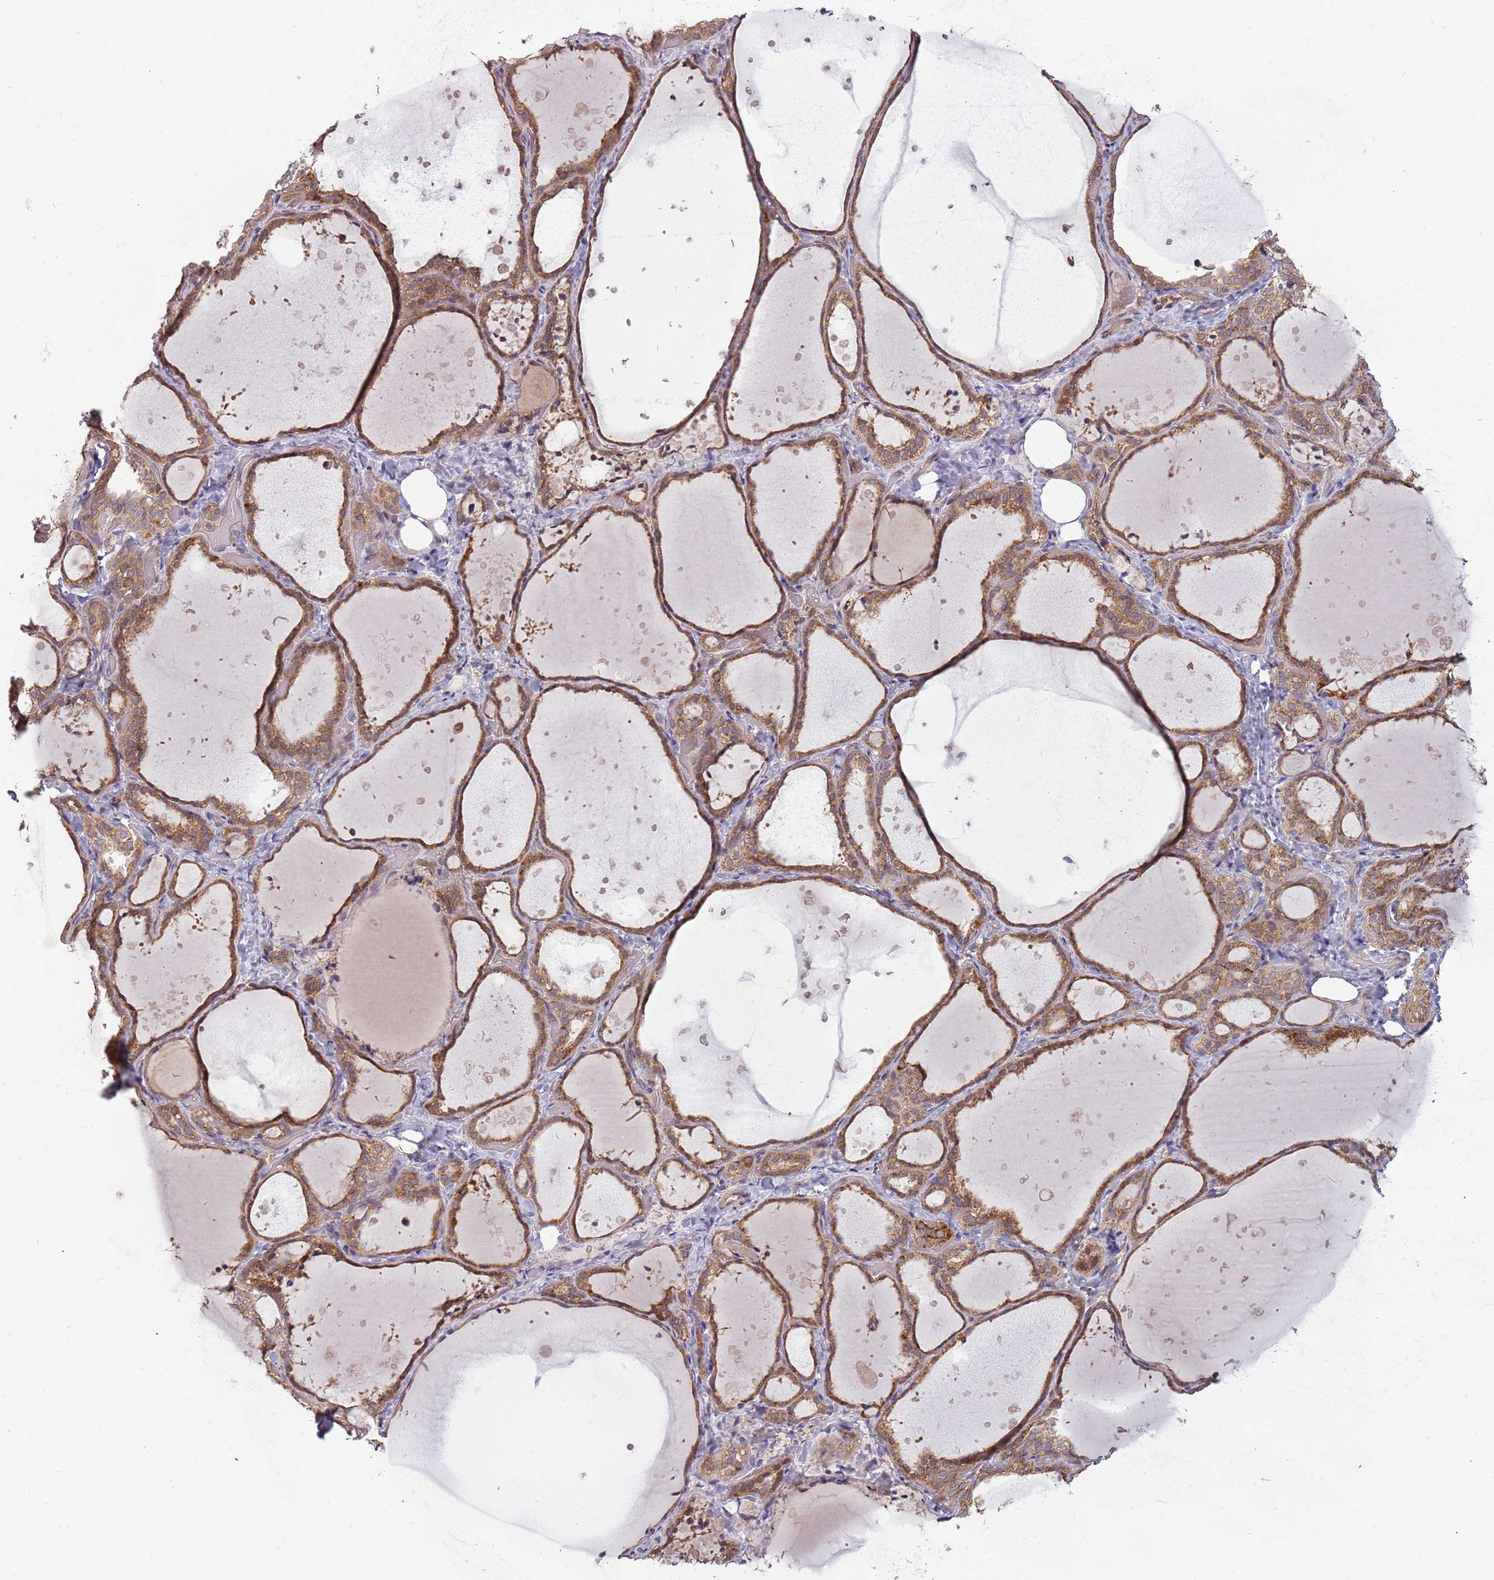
{"staining": {"intensity": "moderate", "quantity": ">75%", "location": "cytoplasmic/membranous"}, "tissue": "thyroid gland", "cell_type": "Glandular cells", "image_type": "normal", "snomed": [{"axis": "morphology", "description": "Normal tissue, NOS"}, {"axis": "topography", "description": "Thyroid gland"}], "caption": "IHC staining of benign thyroid gland, which displays medium levels of moderate cytoplasmic/membranous expression in approximately >75% of glandular cells indicating moderate cytoplasmic/membranous protein positivity. The staining was performed using DAB (brown) for protein detection and nuclei were counterstained in hematoxylin (blue).", "gene": "RNF181", "patient": {"sex": "female", "age": 44}}